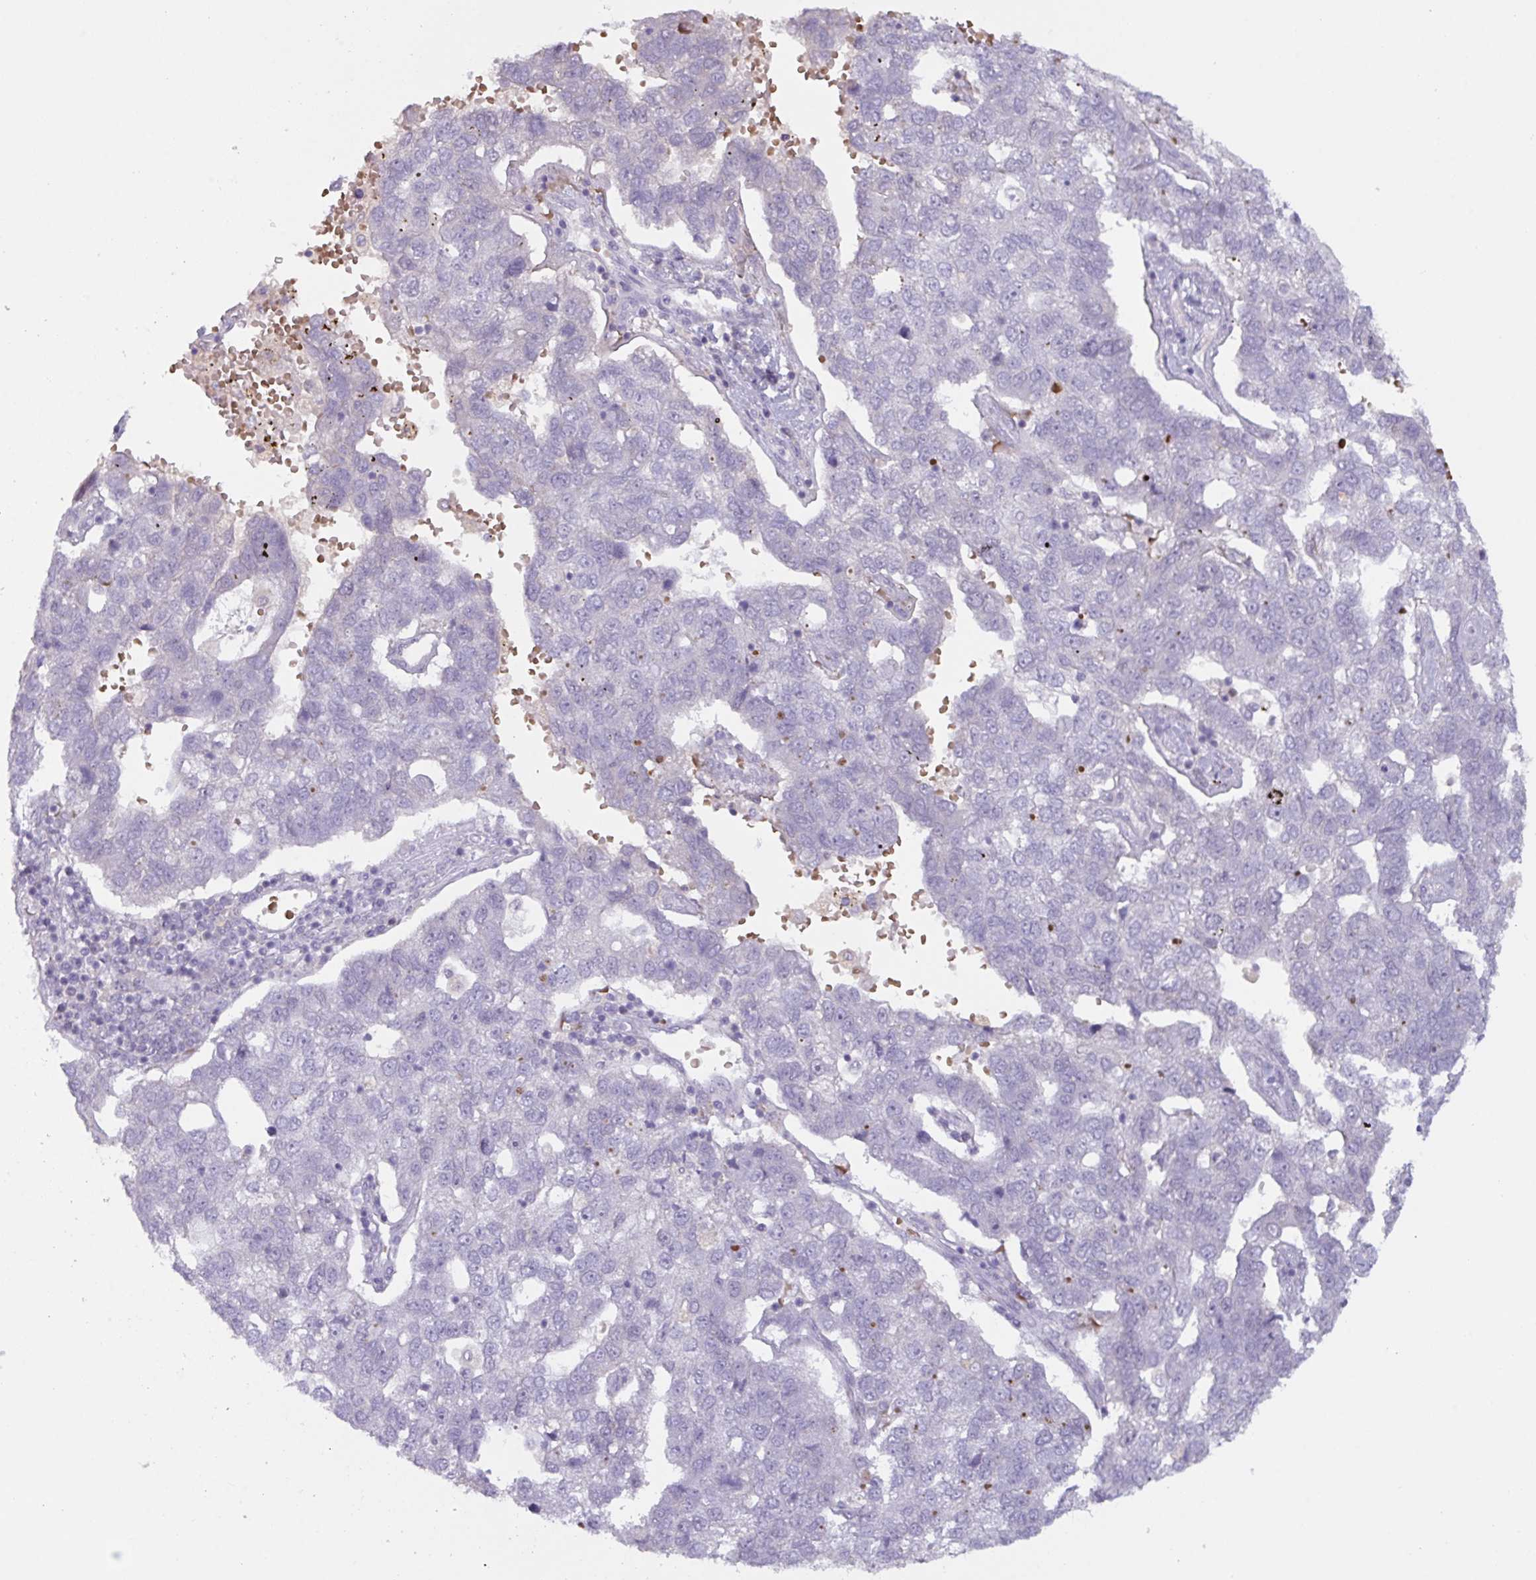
{"staining": {"intensity": "negative", "quantity": "none", "location": "none"}, "tissue": "pancreatic cancer", "cell_type": "Tumor cells", "image_type": "cancer", "snomed": [{"axis": "morphology", "description": "Adenocarcinoma, NOS"}, {"axis": "topography", "description": "Pancreas"}], "caption": "Pancreatic adenocarcinoma was stained to show a protein in brown. There is no significant positivity in tumor cells.", "gene": "RFPL4B", "patient": {"sex": "female", "age": 61}}